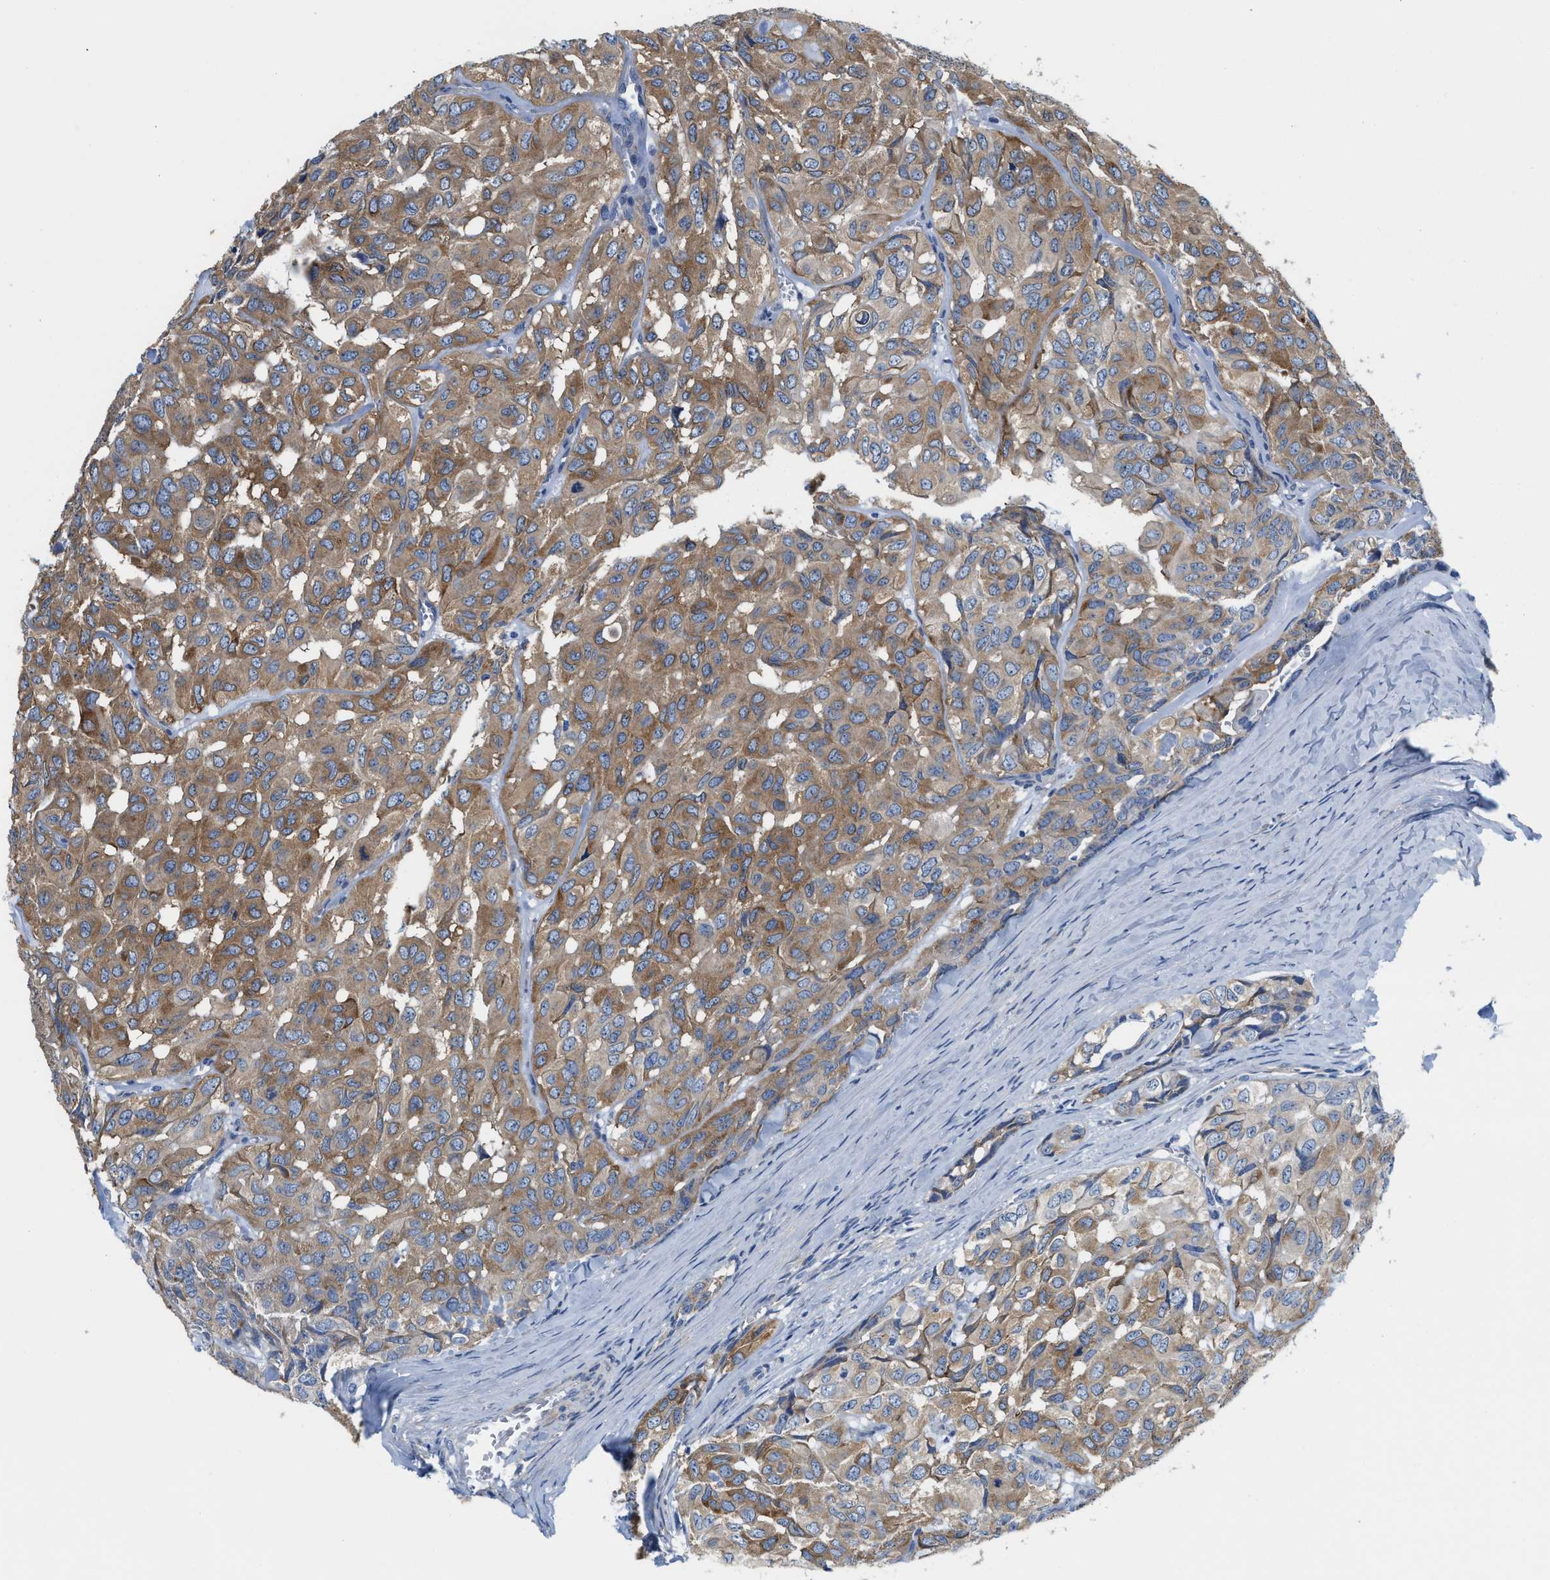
{"staining": {"intensity": "moderate", "quantity": ">75%", "location": "cytoplasmic/membranous"}, "tissue": "head and neck cancer", "cell_type": "Tumor cells", "image_type": "cancer", "snomed": [{"axis": "morphology", "description": "Adenocarcinoma, NOS"}, {"axis": "topography", "description": "Salivary gland, NOS"}, {"axis": "topography", "description": "Head-Neck"}], "caption": "Adenocarcinoma (head and neck) stained with DAB immunohistochemistry (IHC) demonstrates medium levels of moderate cytoplasmic/membranous positivity in about >75% of tumor cells.", "gene": "DSCAM", "patient": {"sex": "female", "age": 76}}